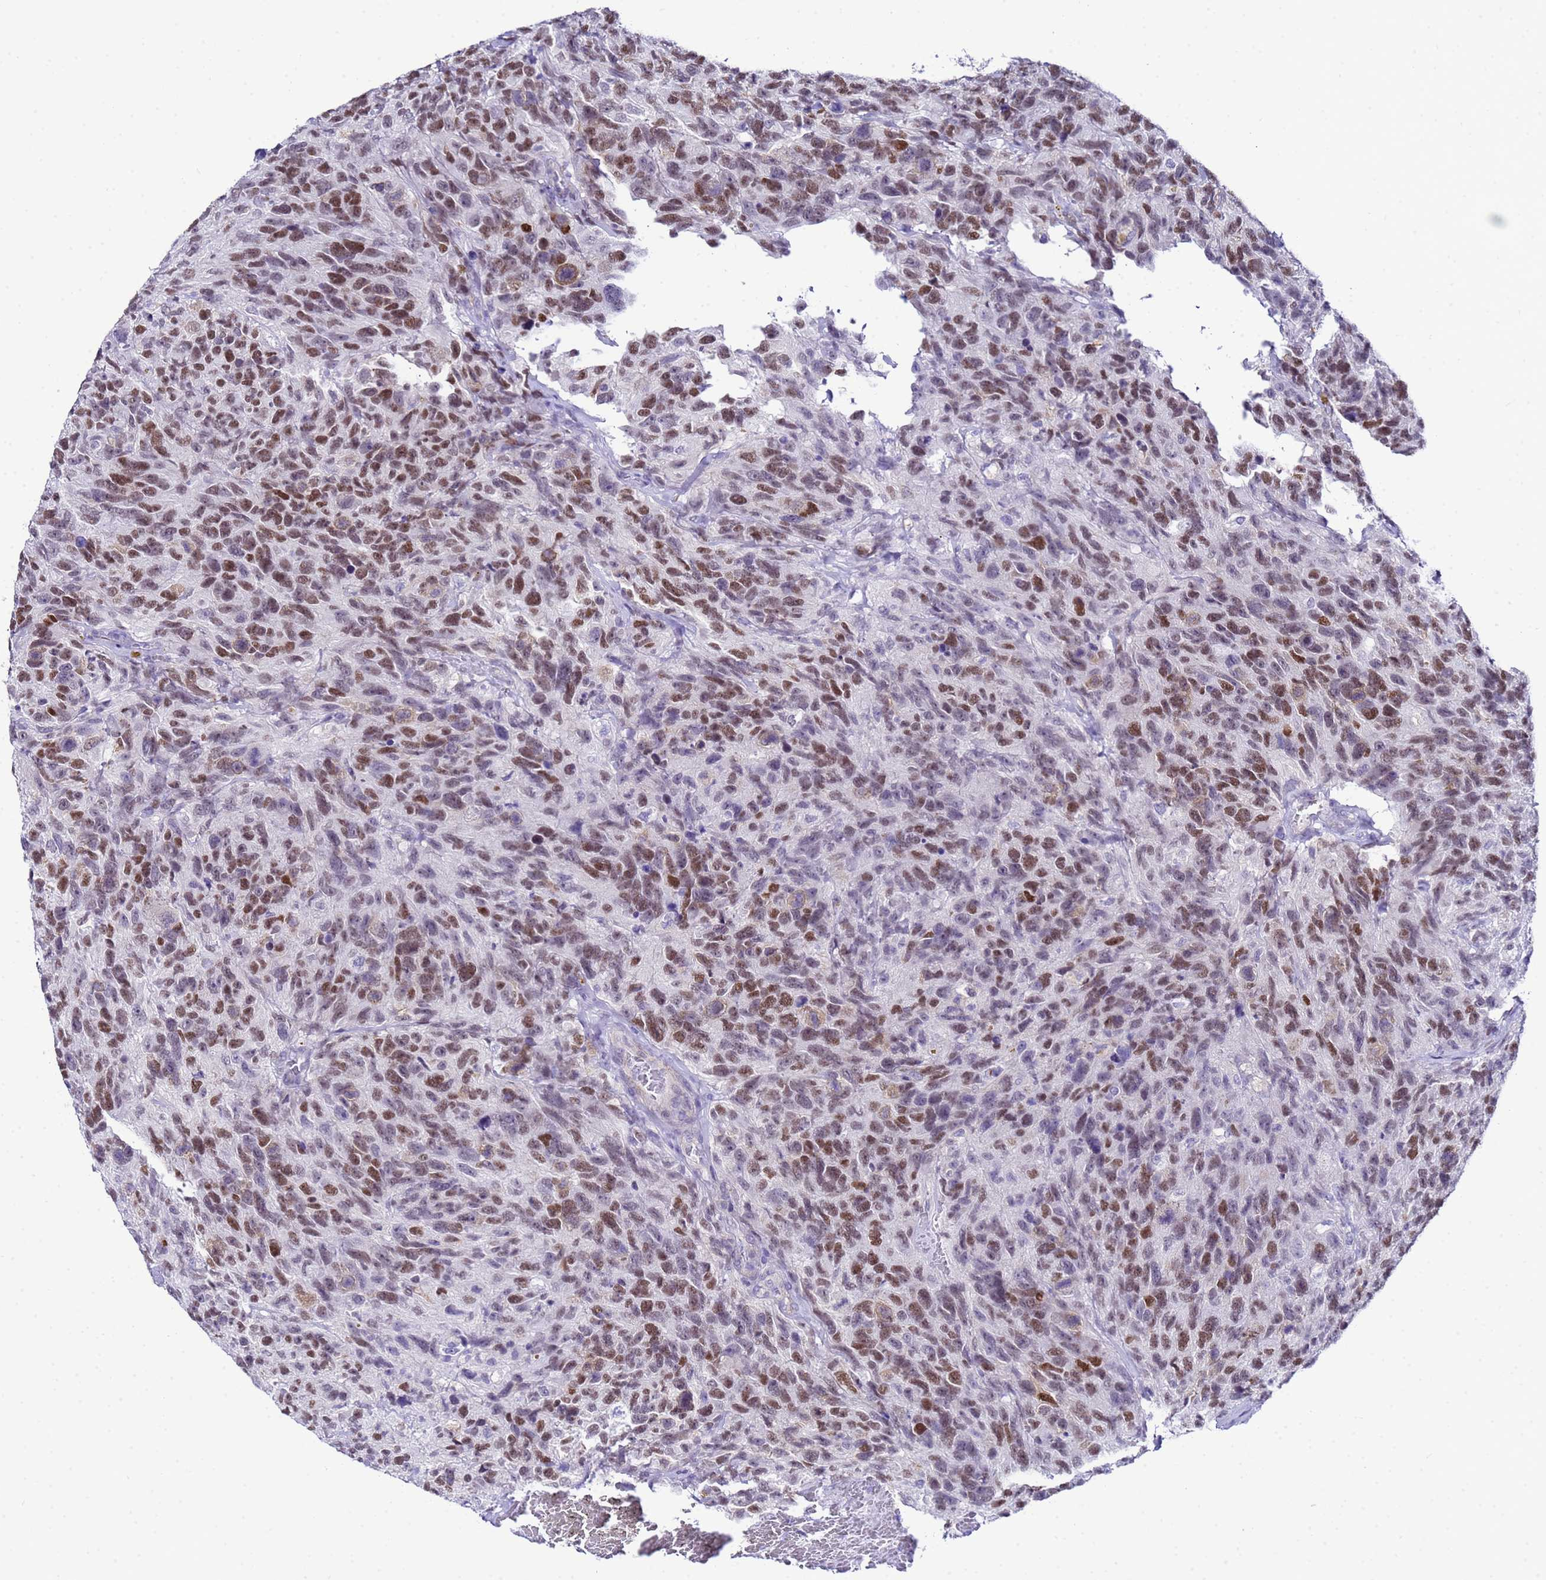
{"staining": {"intensity": "moderate", "quantity": ">75%", "location": "nuclear"}, "tissue": "glioma", "cell_type": "Tumor cells", "image_type": "cancer", "snomed": [{"axis": "morphology", "description": "Glioma, malignant, High grade"}, {"axis": "topography", "description": "Brain"}], "caption": "Glioma stained with immunohistochemistry (IHC) displays moderate nuclear expression in about >75% of tumor cells.", "gene": "BCL7A", "patient": {"sex": "male", "age": 69}}